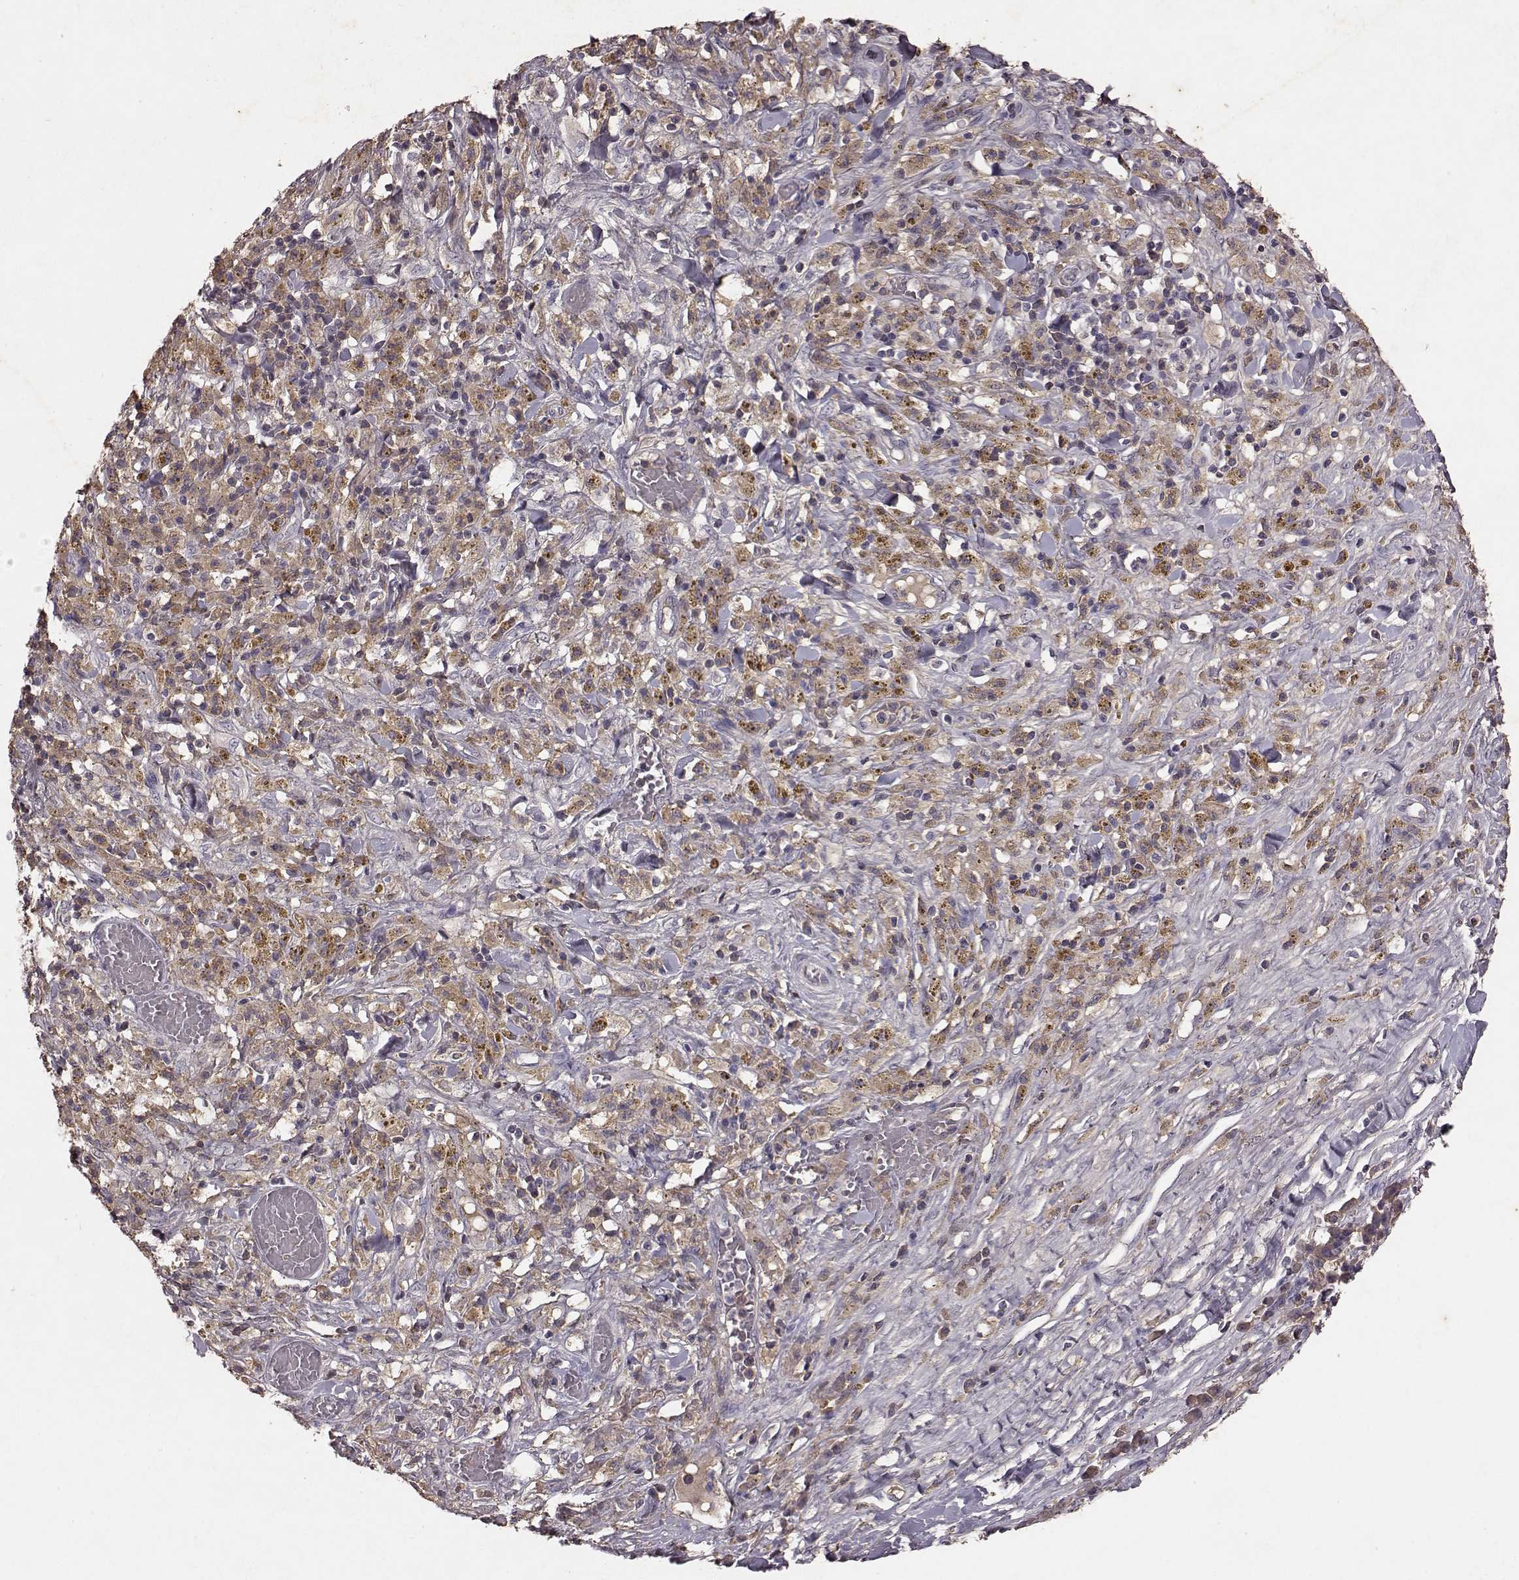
{"staining": {"intensity": "weak", "quantity": ">75%", "location": "cytoplasmic/membranous"}, "tissue": "melanoma", "cell_type": "Tumor cells", "image_type": "cancer", "snomed": [{"axis": "morphology", "description": "Malignant melanoma, NOS"}, {"axis": "topography", "description": "Skin"}], "caption": "Immunohistochemistry (IHC) micrograph of neoplastic tissue: melanoma stained using immunohistochemistry demonstrates low levels of weak protein expression localized specifically in the cytoplasmic/membranous of tumor cells, appearing as a cytoplasmic/membranous brown color.", "gene": "FRRS1L", "patient": {"sex": "female", "age": 91}}